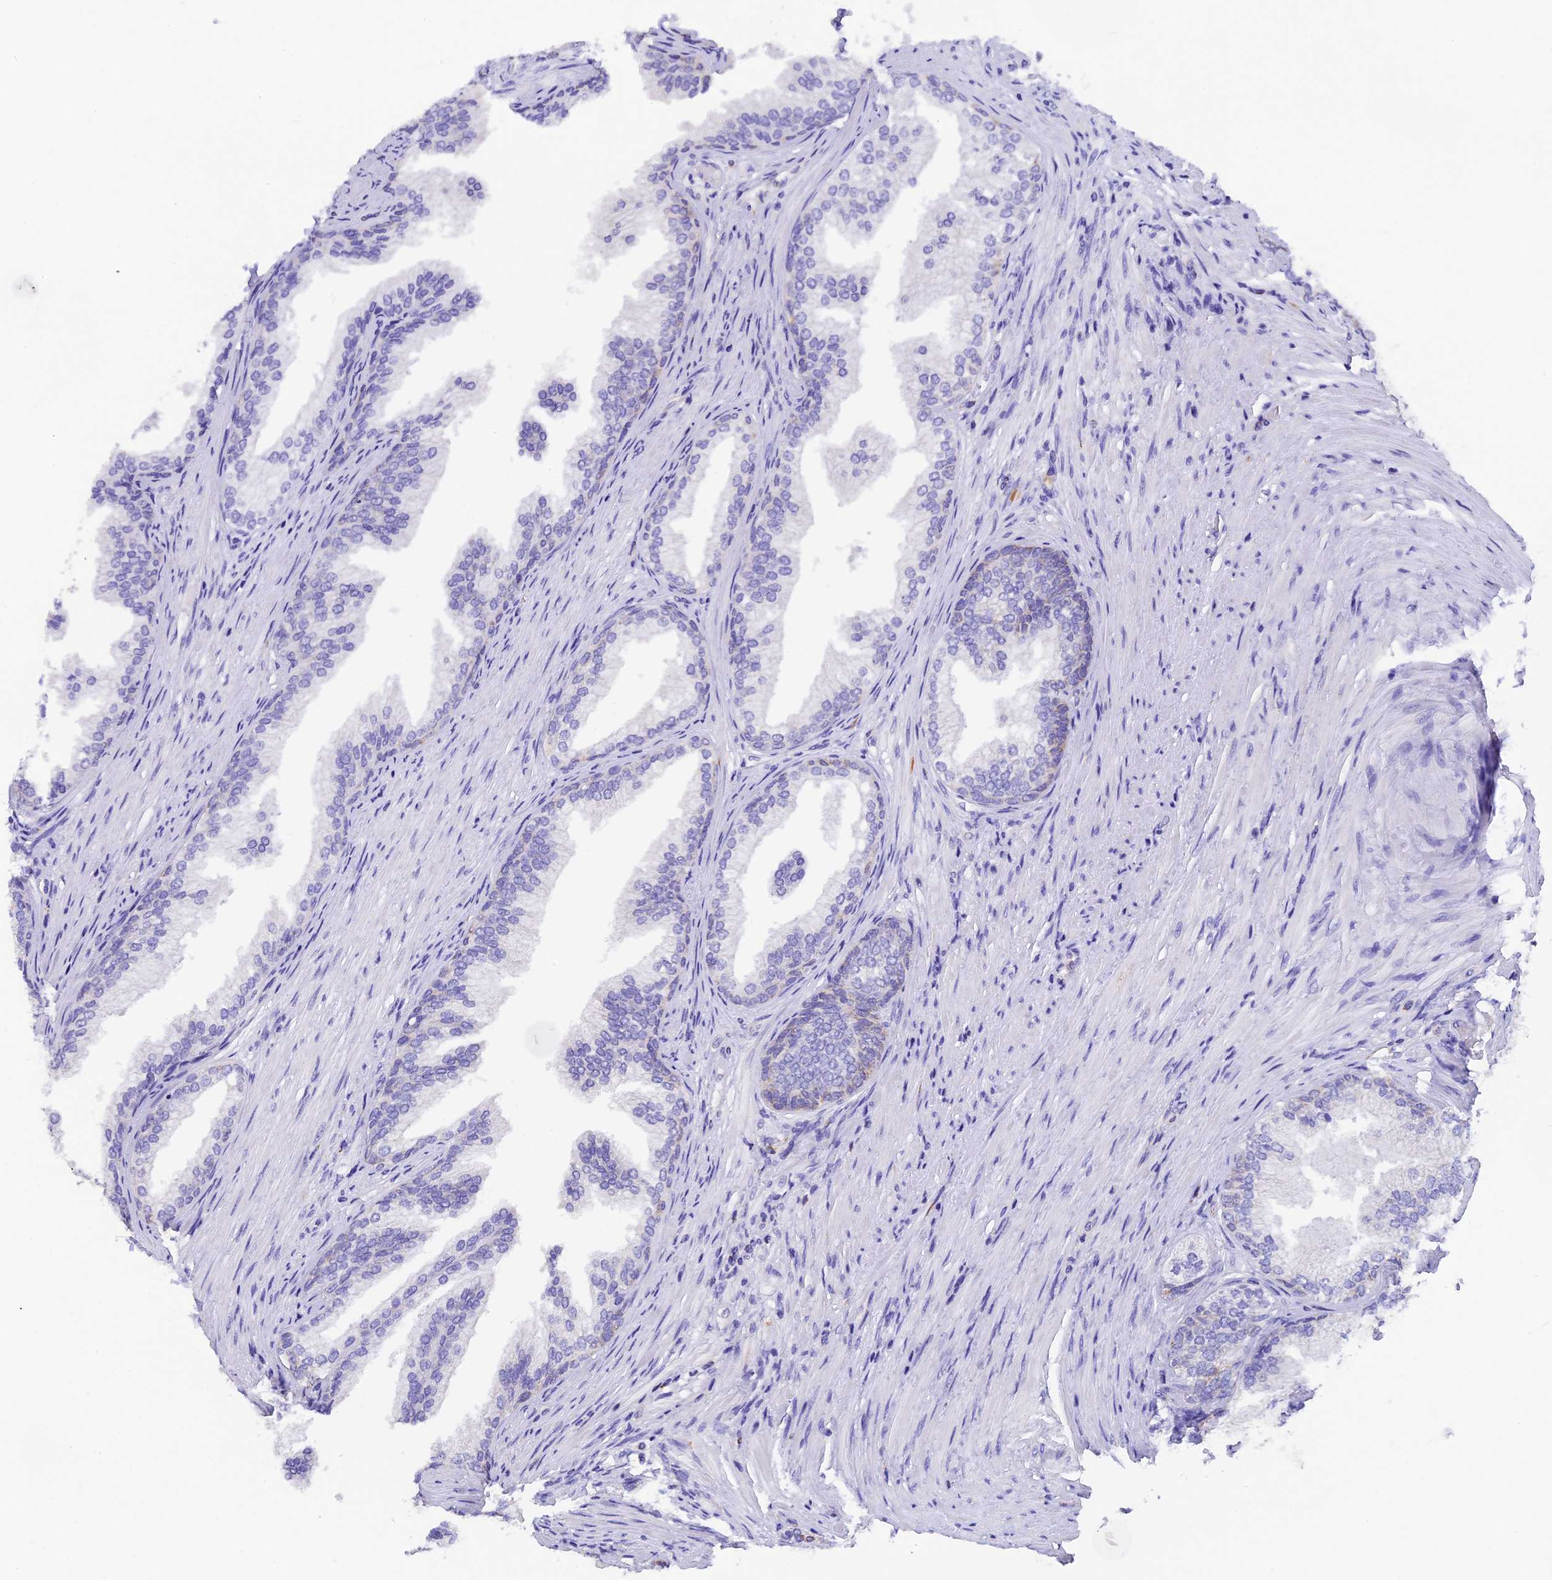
{"staining": {"intensity": "negative", "quantity": "none", "location": "none"}, "tissue": "prostate", "cell_type": "Glandular cells", "image_type": "normal", "snomed": [{"axis": "morphology", "description": "Normal tissue, NOS"}, {"axis": "topography", "description": "Prostate"}], "caption": "Protein analysis of benign prostate shows no significant expression in glandular cells.", "gene": "SLC8B1", "patient": {"sex": "male", "age": 76}}